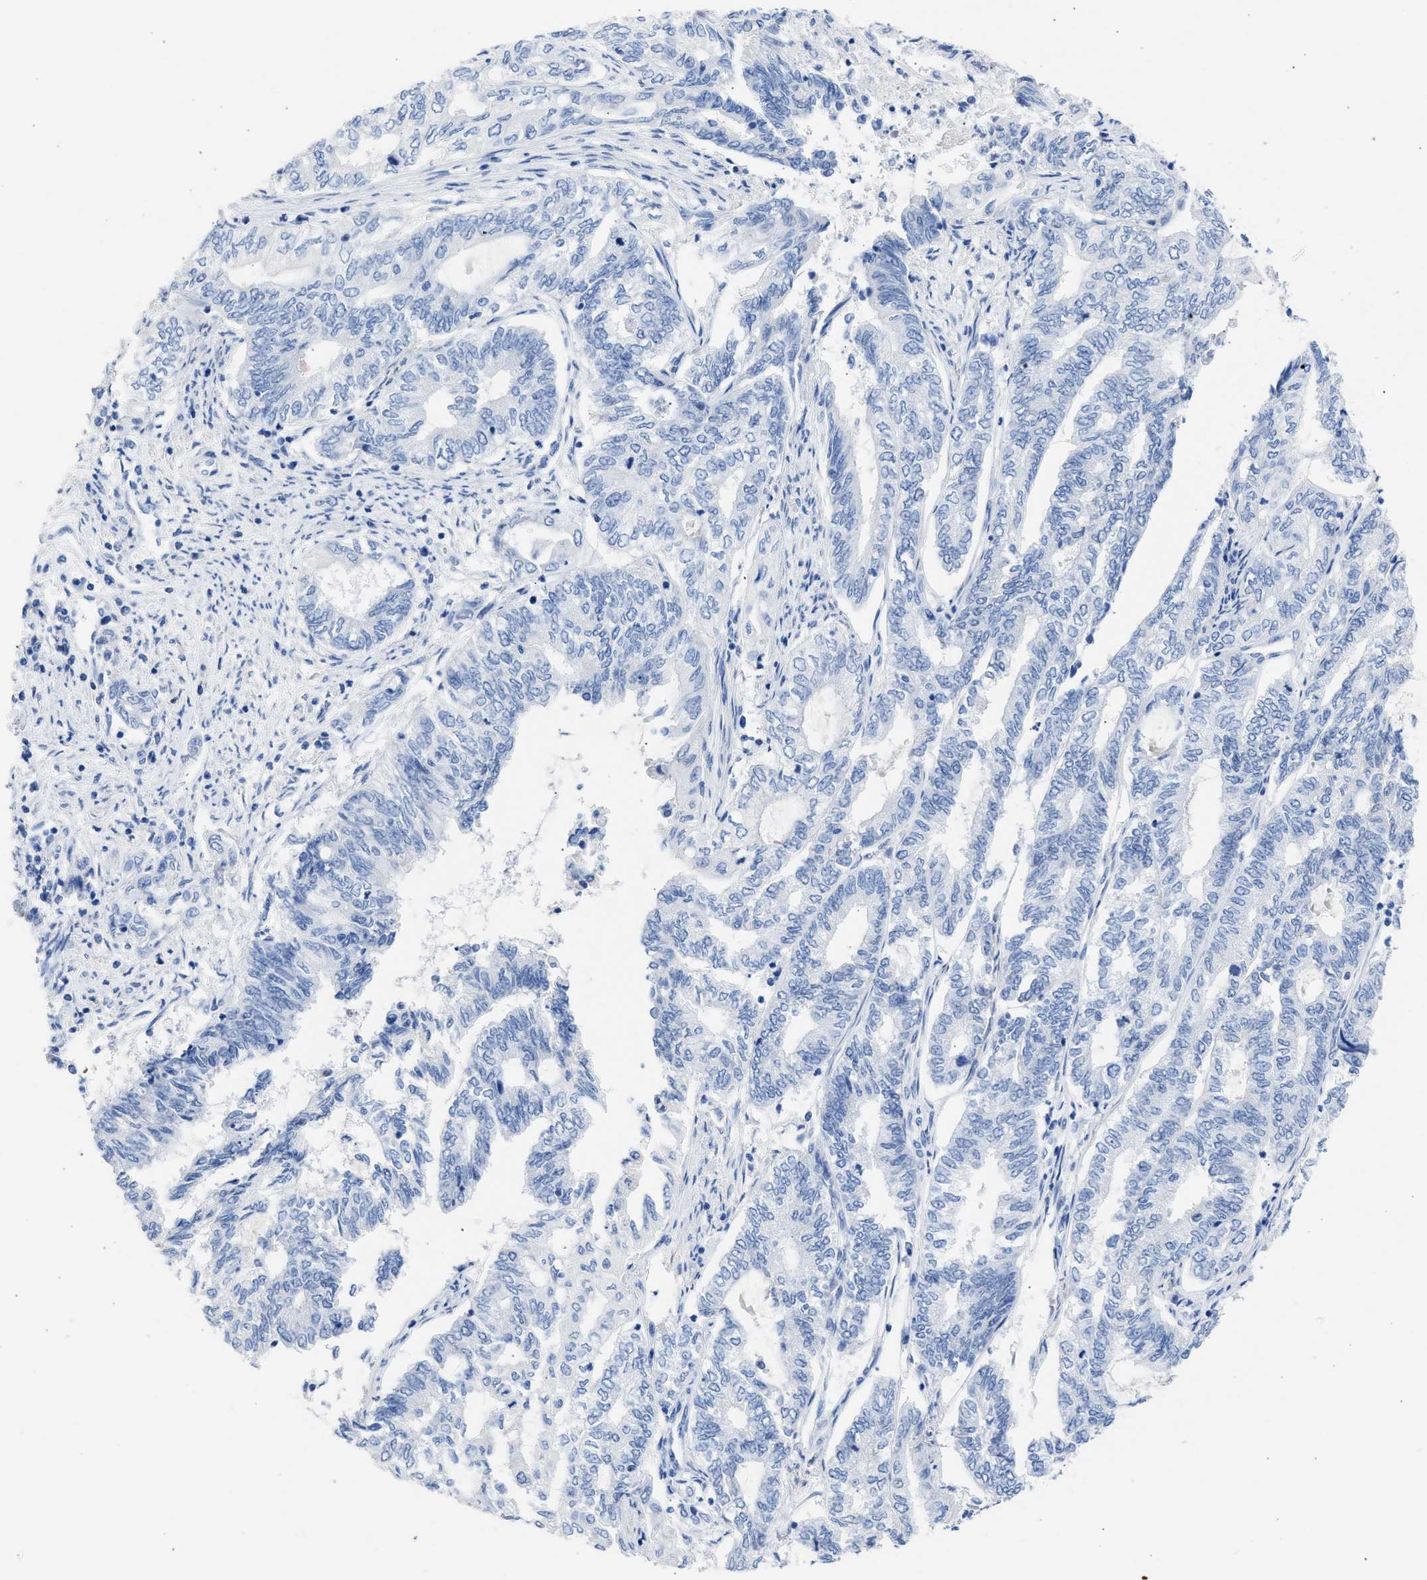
{"staining": {"intensity": "negative", "quantity": "none", "location": "none"}, "tissue": "endometrial cancer", "cell_type": "Tumor cells", "image_type": "cancer", "snomed": [{"axis": "morphology", "description": "Adenocarcinoma, NOS"}, {"axis": "topography", "description": "Uterus"}, {"axis": "topography", "description": "Endometrium"}], "caption": "A micrograph of adenocarcinoma (endometrial) stained for a protein displays no brown staining in tumor cells. (DAB (3,3'-diaminobenzidine) IHC, high magnification).", "gene": "NCAM1", "patient": {"sex": "female", "age": 70}}